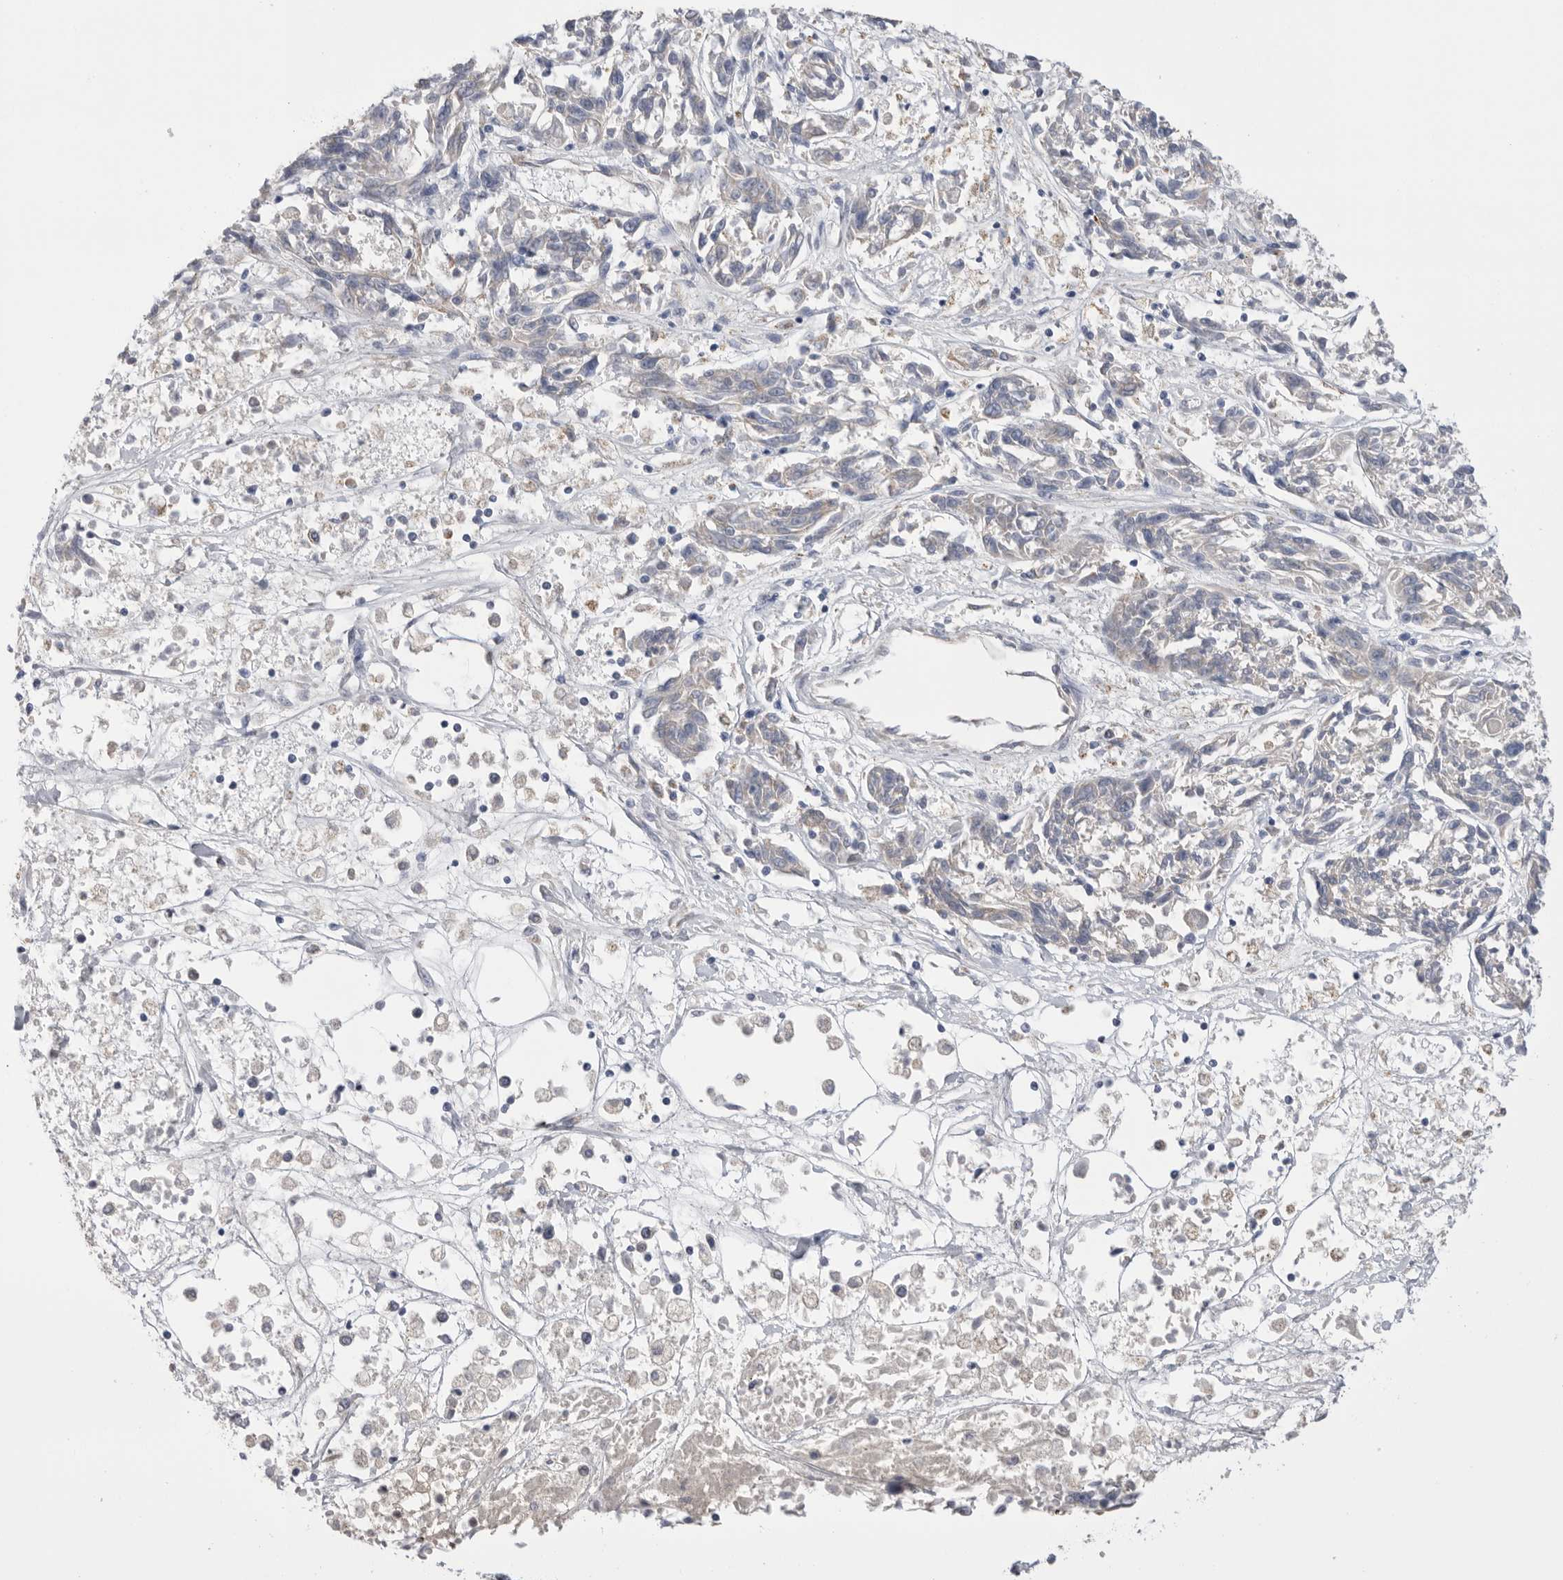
{"staining": {"intensity": "negative", "quantity": "none", "location": "none"}, "tissue": "melanoma", "cell_type": "Tumor cells", "image_type": "cancer", "snomed": [{"axis": "morphology", "description": "Malignant melanoma, NOS"}, {"axis": "topography", "description": "Skin"}], "caption": "A photomicrograph of human melanoma is negative for staining in tumor cells.", "gene": "CCDC126", "patient": {"sex": "male", "age": 53}}